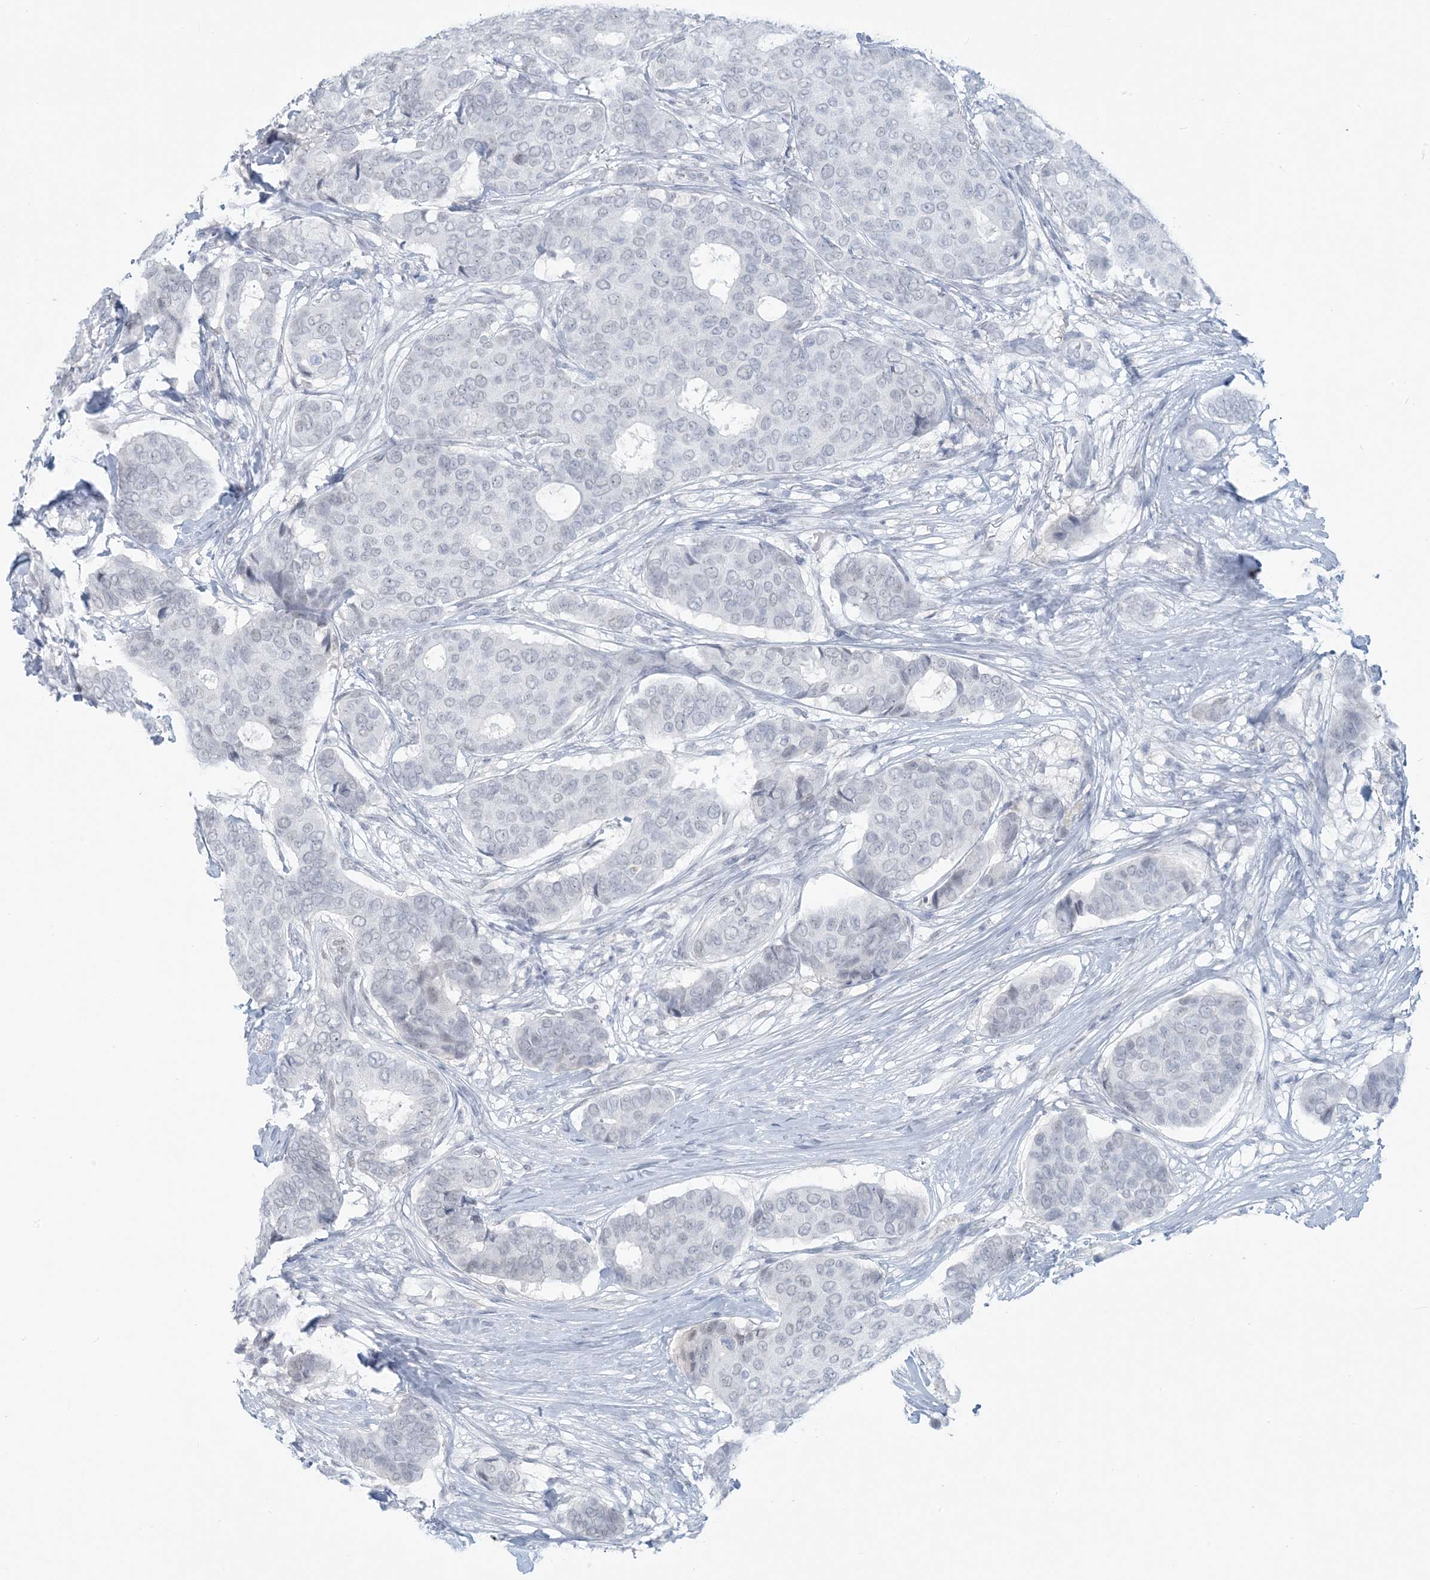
{"staining": {"intensity": "negative", "quantity": "none", "location": "none"}, "tissue": "breast cancer", "cell_type": "Tumor cells", "image_type": "cancer", "snomed": [{"axis": "morphology", "description": "Duct carcinoma"}, {"axis": "topography", "description": "Breast"}], "caption": "Tumor cells are negative for brown protein staining in intraductal carcinoma (breast).", "gene": "SCML1", "patient": {"sex": "female", "age": 75}}